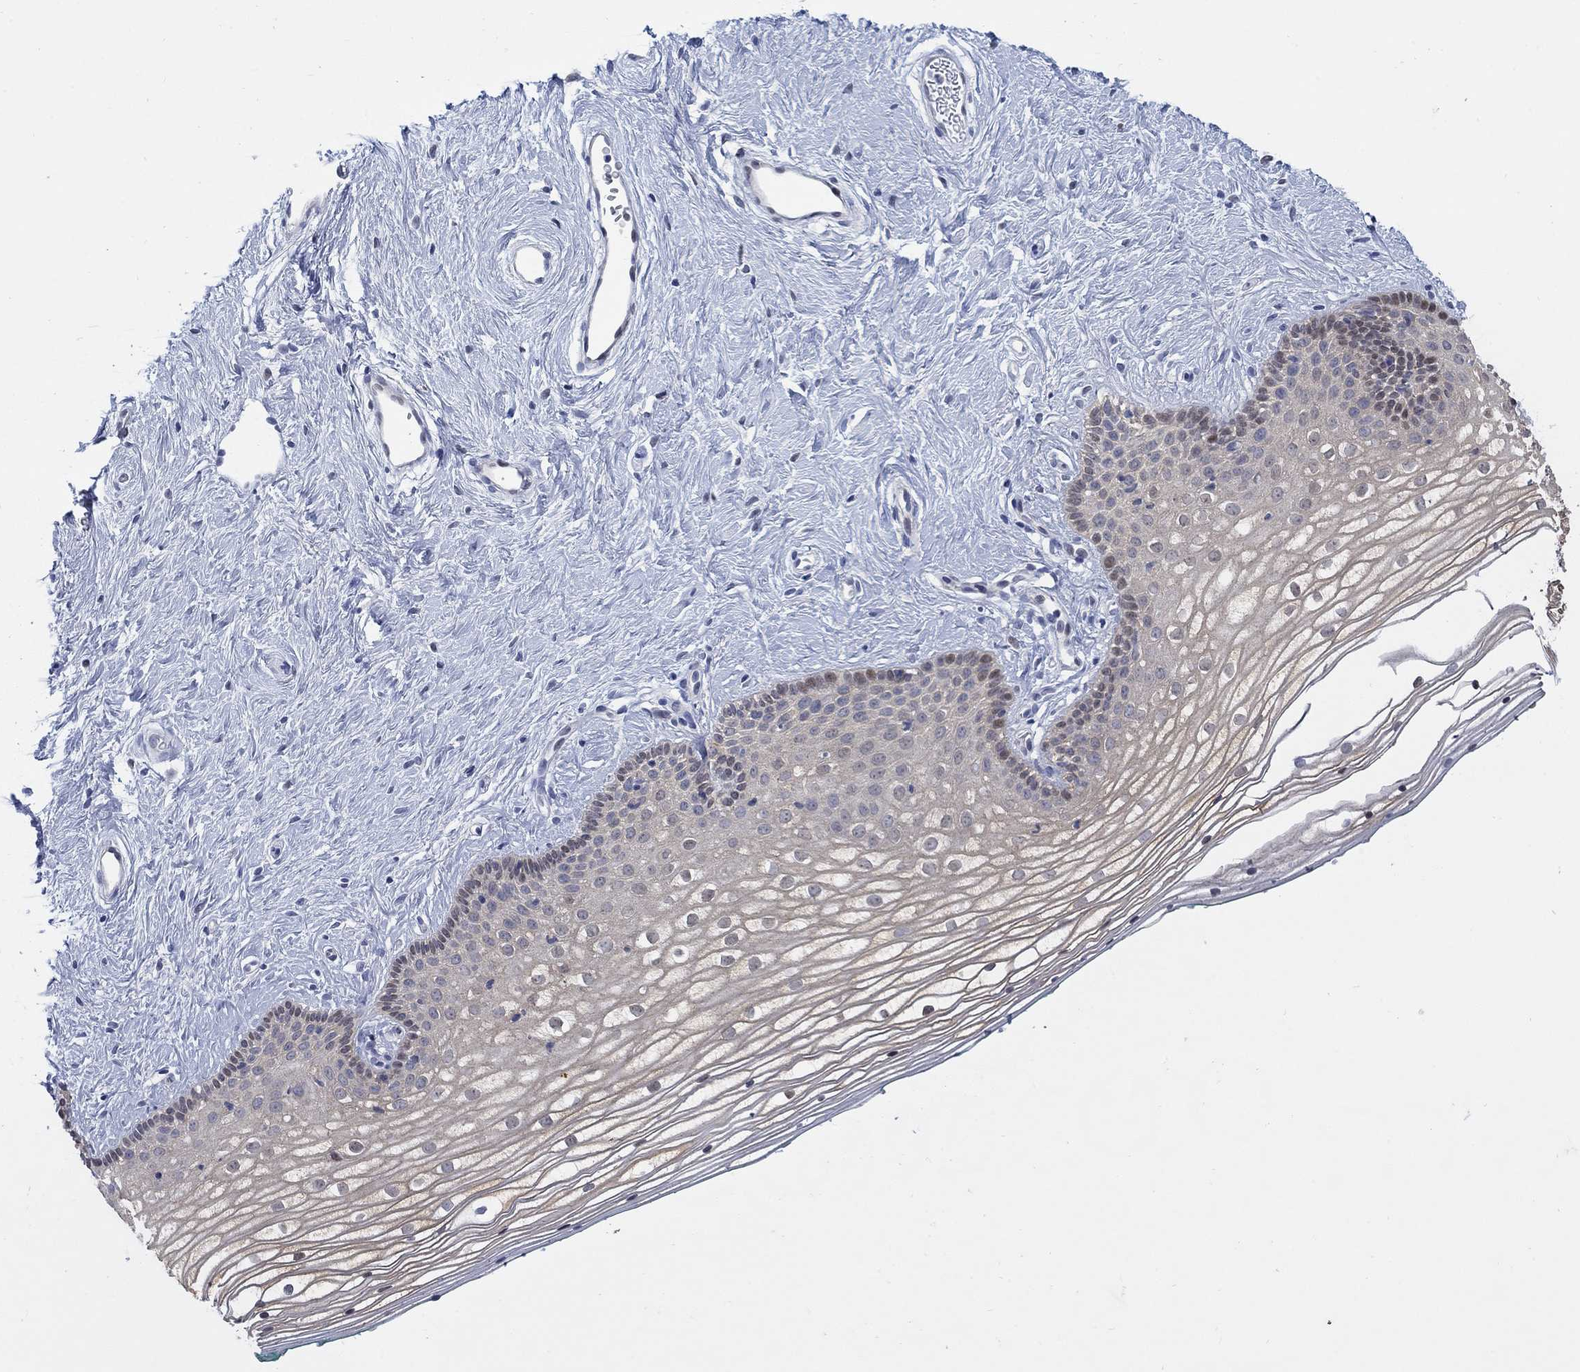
{"staining": {"intensity": "moderate", "quantity": "<25%", "location": "nuclear"}, "tissue": "vagina", "cell_type": "Squamous epithelial cells", "image_type": "normal", "snomed": [{"axis": "morphology", "description": "Normal tissue, NOS"}, {"axis": "topography", "description": "Vagina"}], "caption": "Immunohistochemical staining of unremarkable human vagina shows <25% levels of moderate nuclear protein expression in about <25% of squamous epithelial cells.", "gene": "MYO3A", "patient": {"sex": "female", "age": 36}}